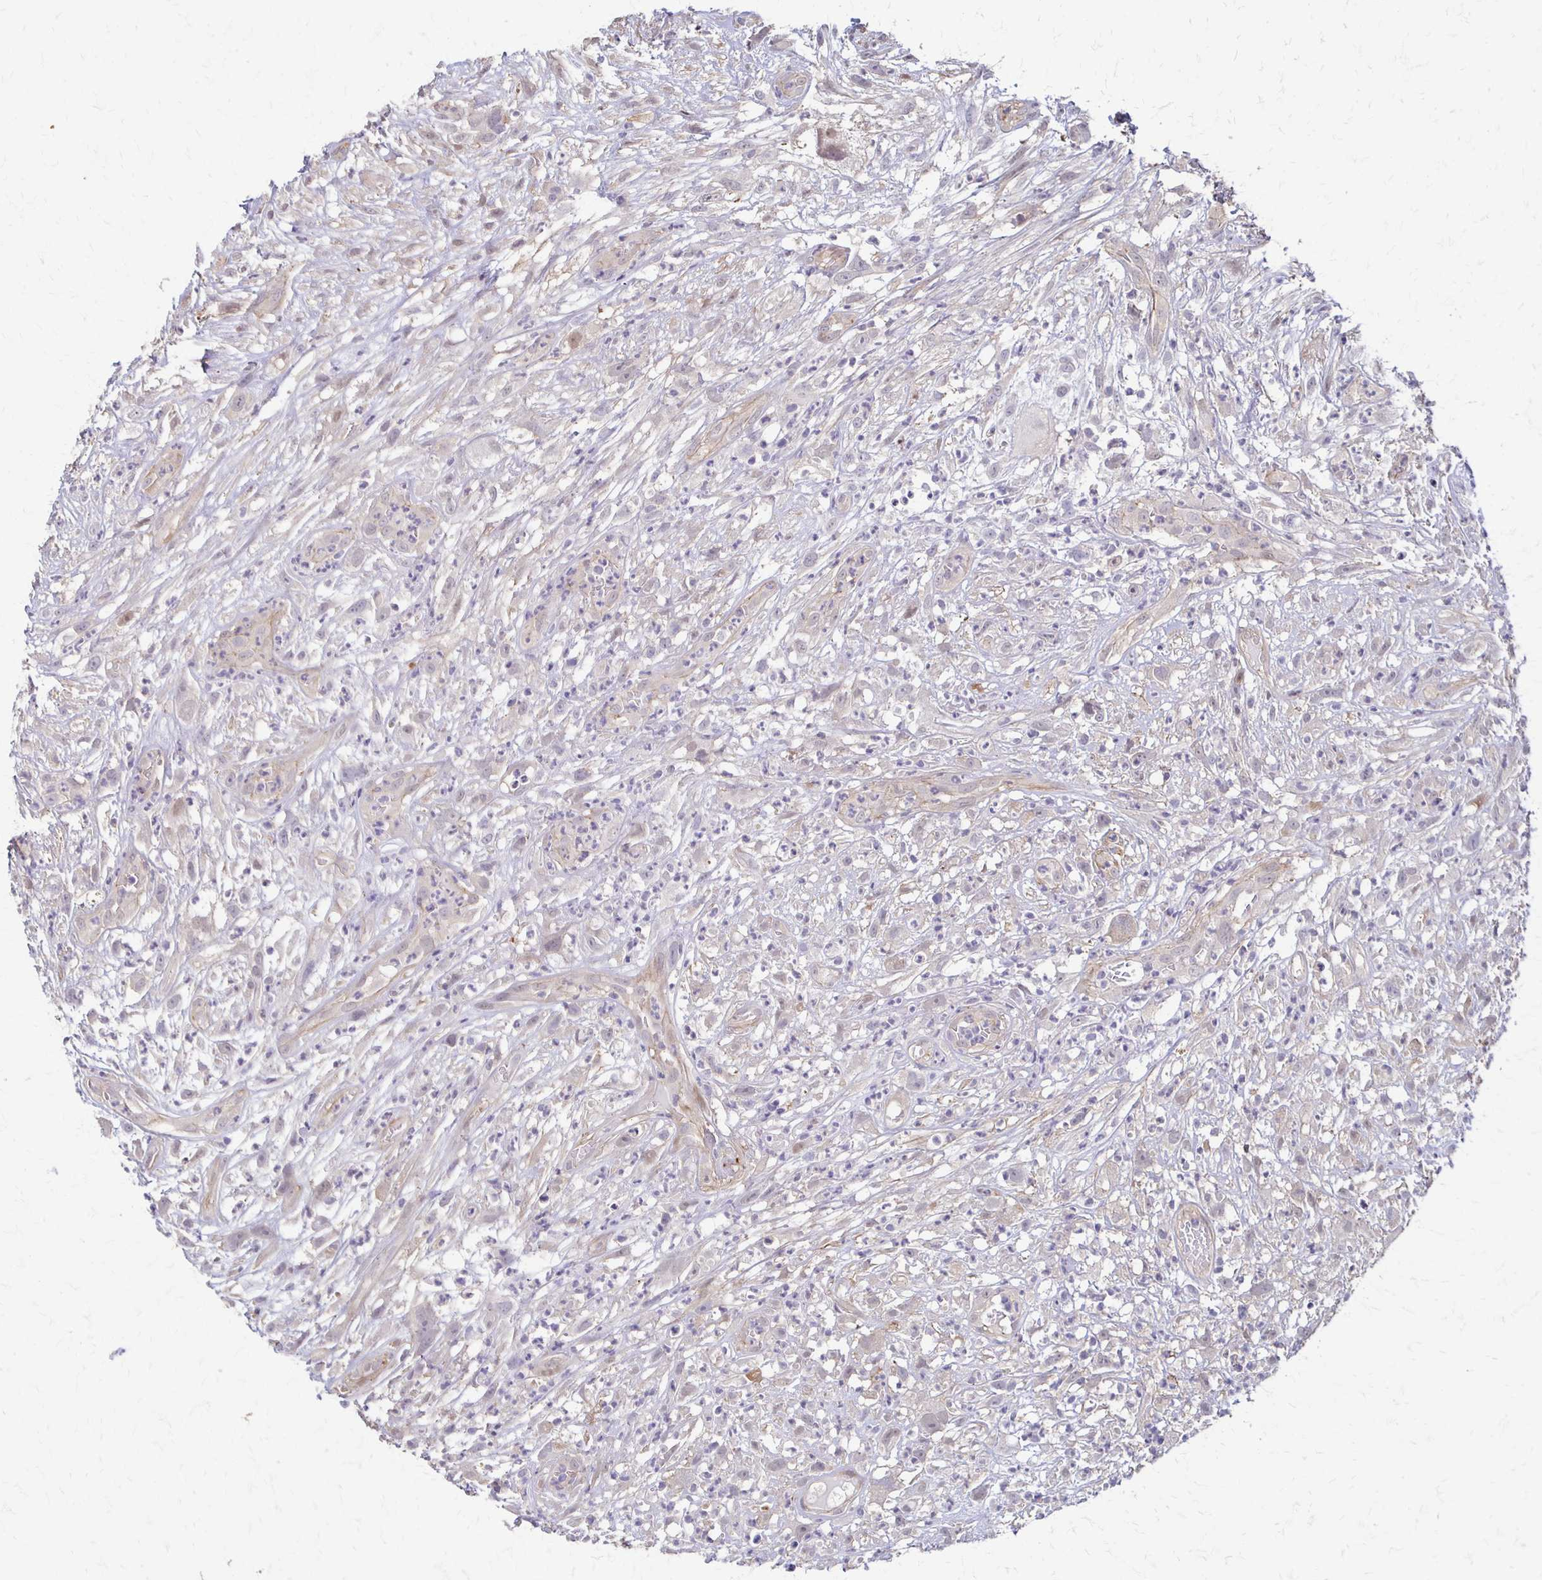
{"staining": {"intensity": "weak", "quantity": "<25%", "location": "cytoplasmic/membranous"}, "tissue": "head and neck cancer", "cell_type": "Tumor cells", "image_type": "cancer", "snomed": [{"axis": "morphology", "description": "Squamous cell carcinoma, NOS"}, {"axis": "topography", "description": "Head-Neck"}], "caption": "The photomicrograph shows no significant expression in tumor cells of head and neck cancer (squamous cell carcinoma). (Brightfield microscopy of DAB immunohistochemistry at high magnification).", "gene": "CFL2", "patient": {"sex": "male", "age": 65}}